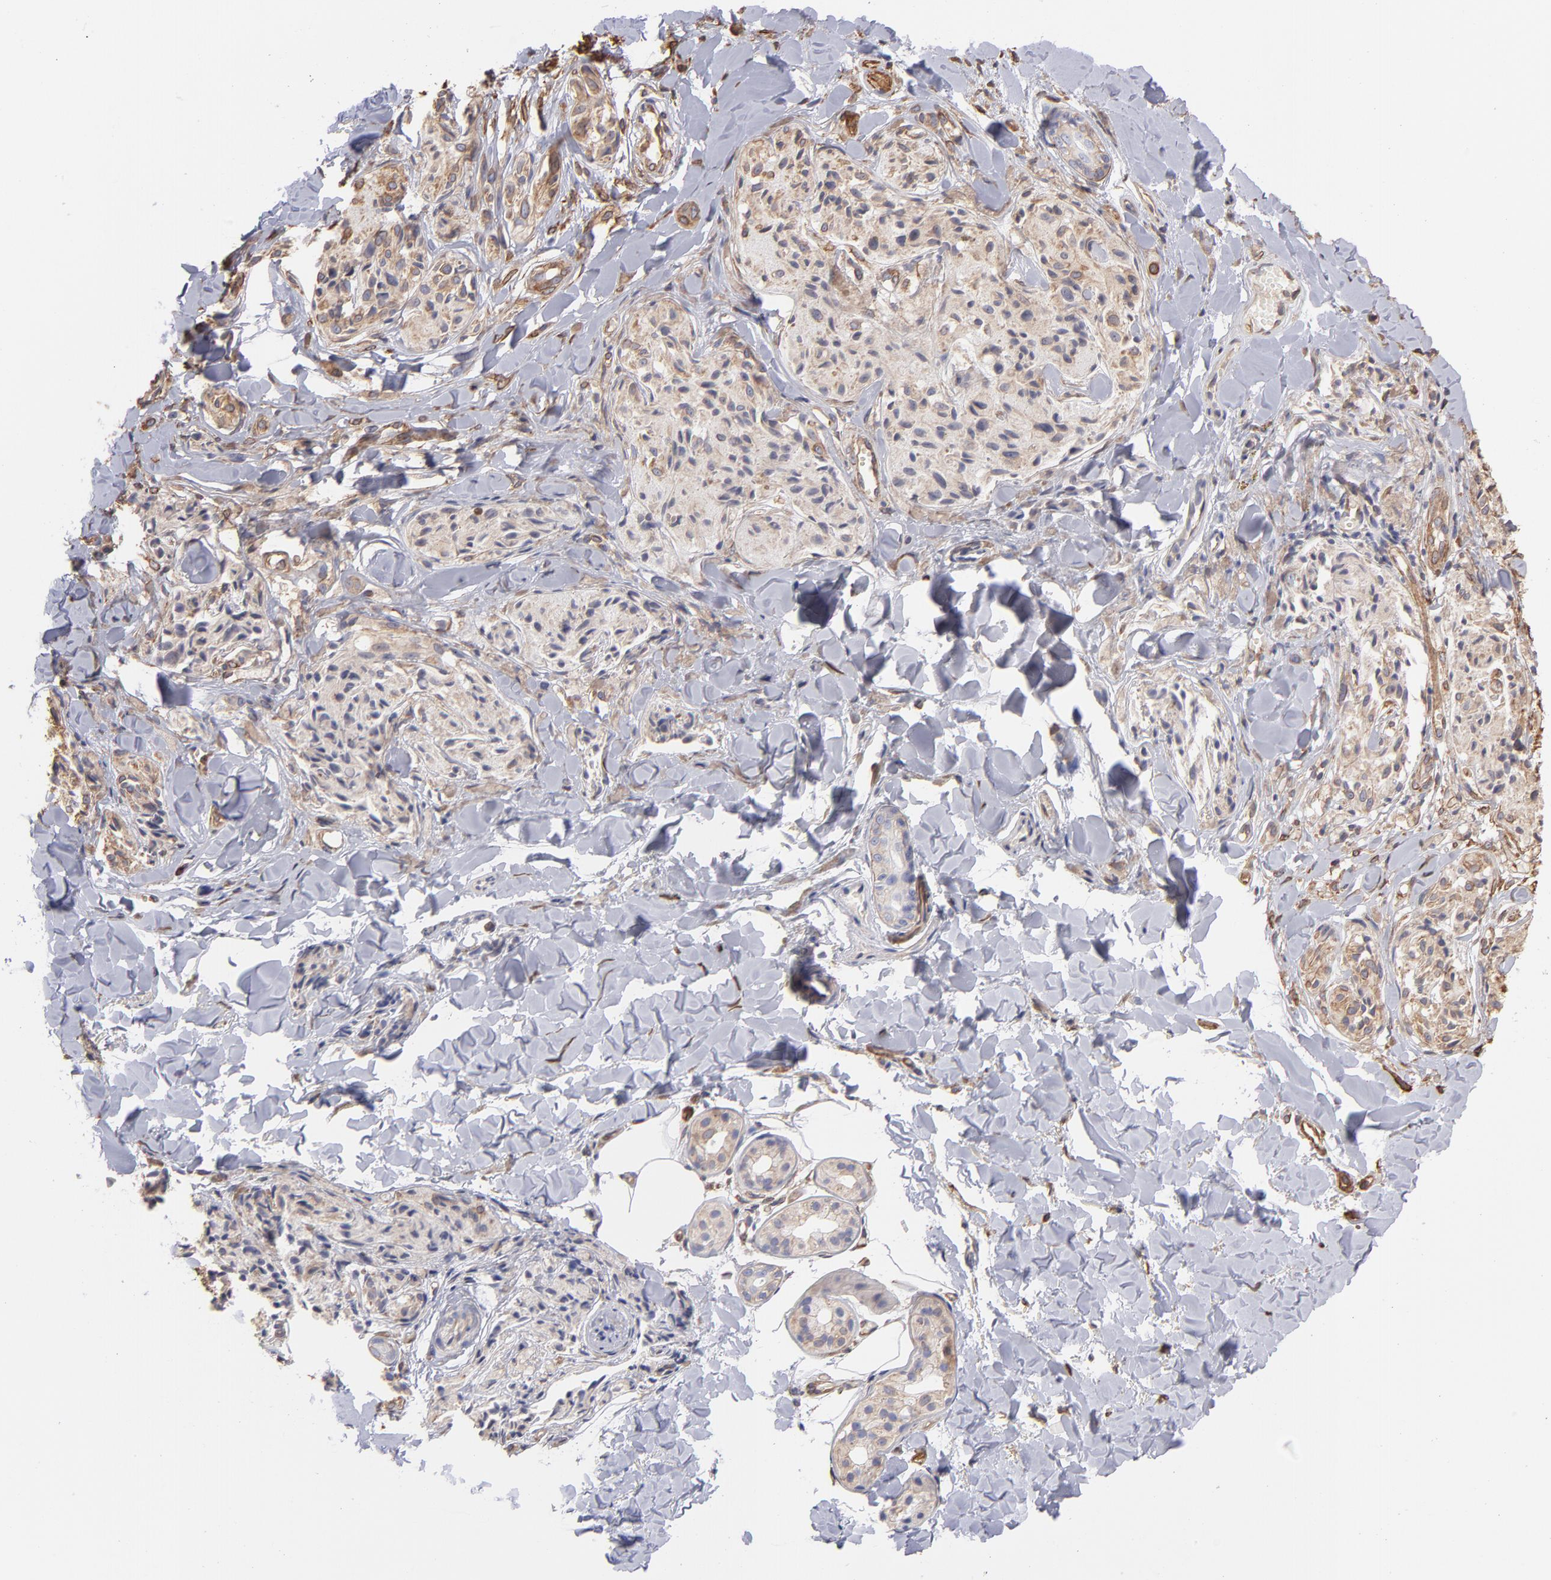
{"staining": {"intensity": "weak", "quantity": "25%-75%", "location": "cytoplasmic/membranous"}, "tissue": "melanoma", "cell_type": "Tumor cells", "image_type": "cancer", "snomed": [{"axis": "morphology", "description": "Malignant melanoma, Metastatic site"}, {"axis": "topography", "description": "Skin"}], "caption": "DAB immunohistochemical staining of human malignant melanoma (metastatic site) shows weak cytoplasmic/membranous protein expression in about 25%-75% of tumor cells.", "gene": "PLEC", "patient": {"sex": "female", "age": 66}}